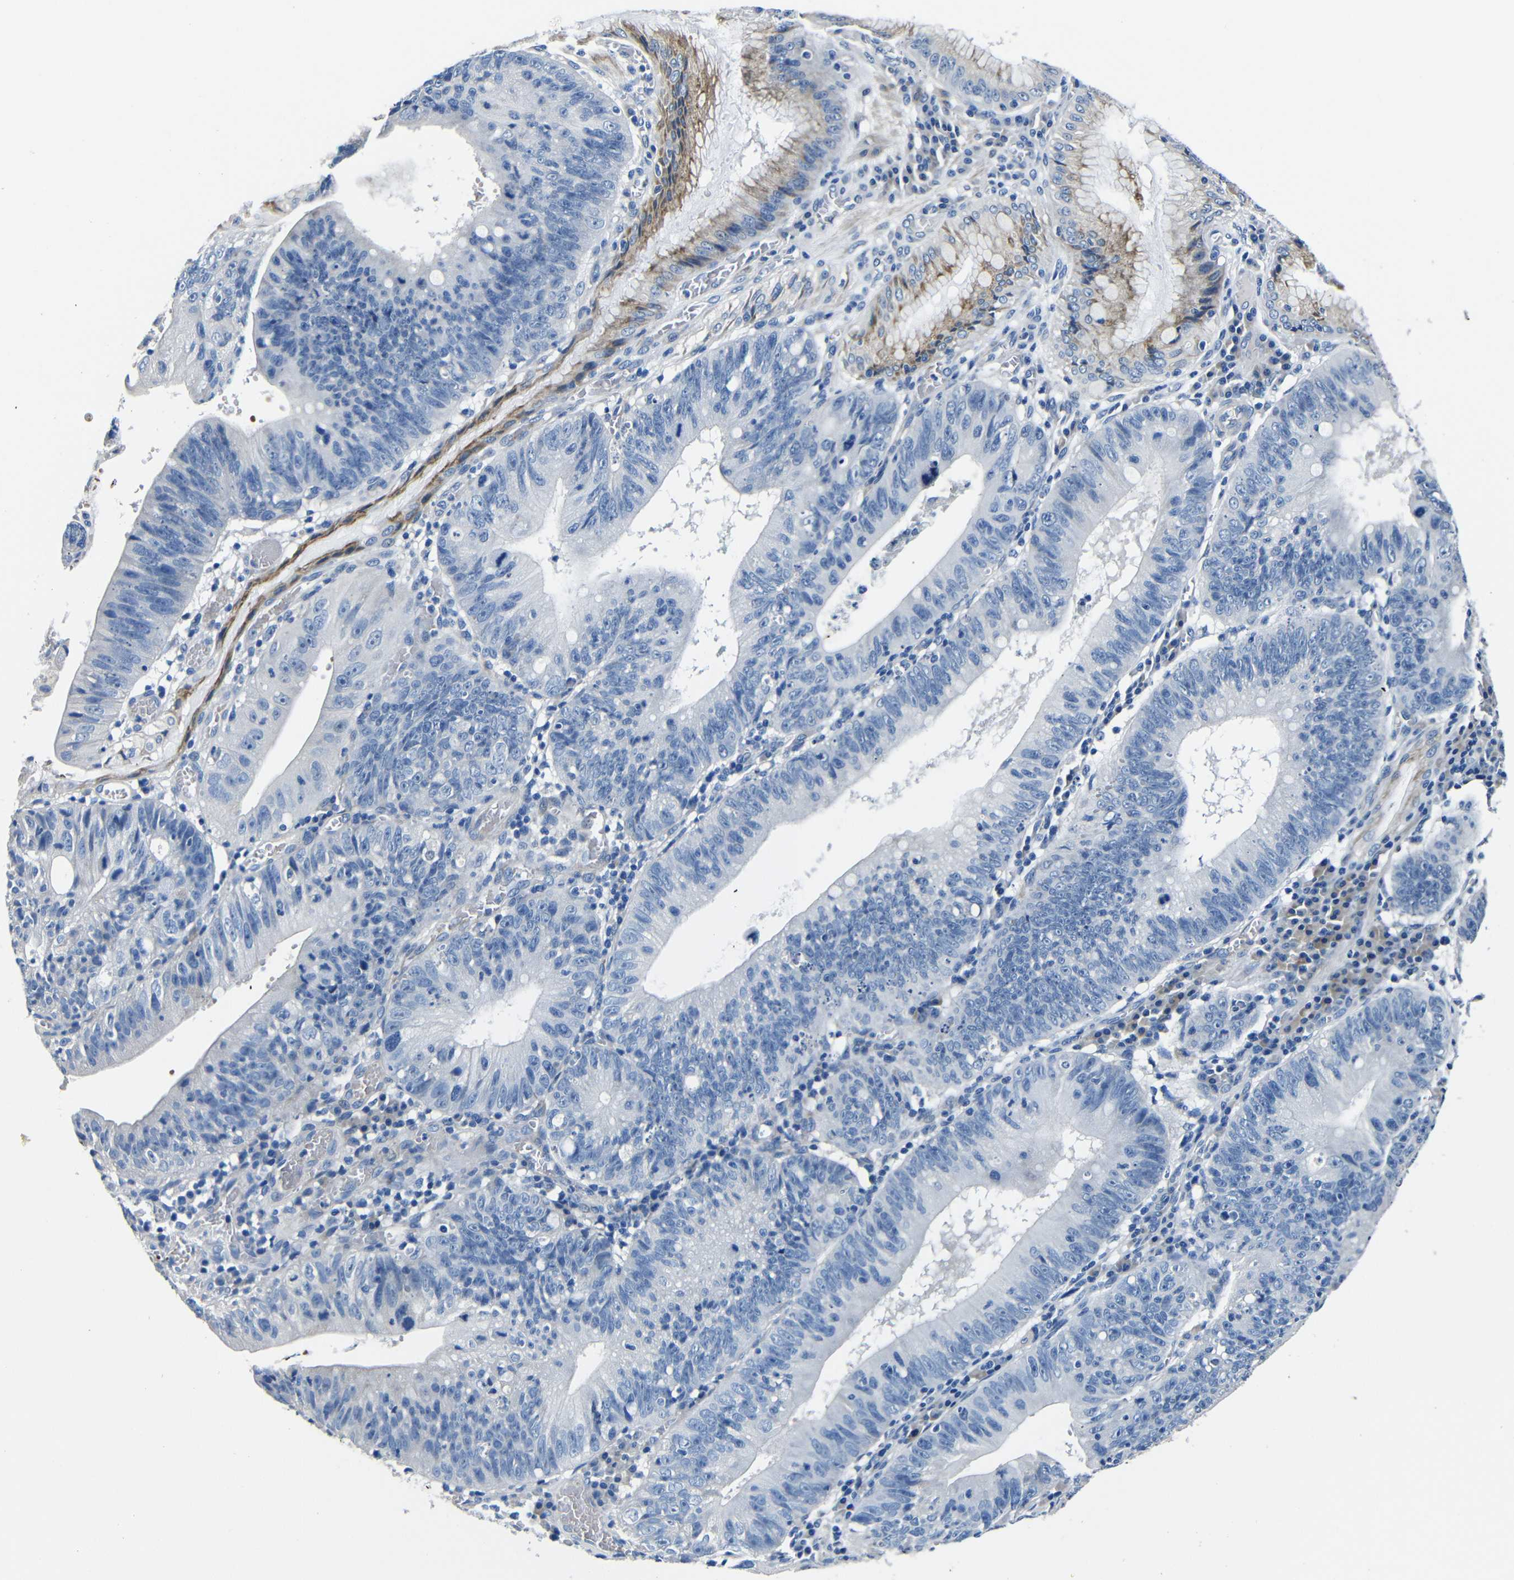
{"staining": {"intensity": "moderate", "quantity": "<25%", "location": "cytoplasmic/membranous"}, "tissue": "stomach cancer", "cell_type": "Tumor cells", "image_type": "cancer", "snomed": [{"axis": "morphology", "description": "Adenocarcinoma, NOS"}, {"axis": "topography", "description": "Stomach"}], "caption": "This is a micrograph of immunohistochemistry (IHC) staining of adenocarcinoma (stomach), which shows moderate staining in the cytoplasmic/membranous of tumor cells.", "gene": "TNFAIP1", "patient": {"sex": "male", "age": 59}}